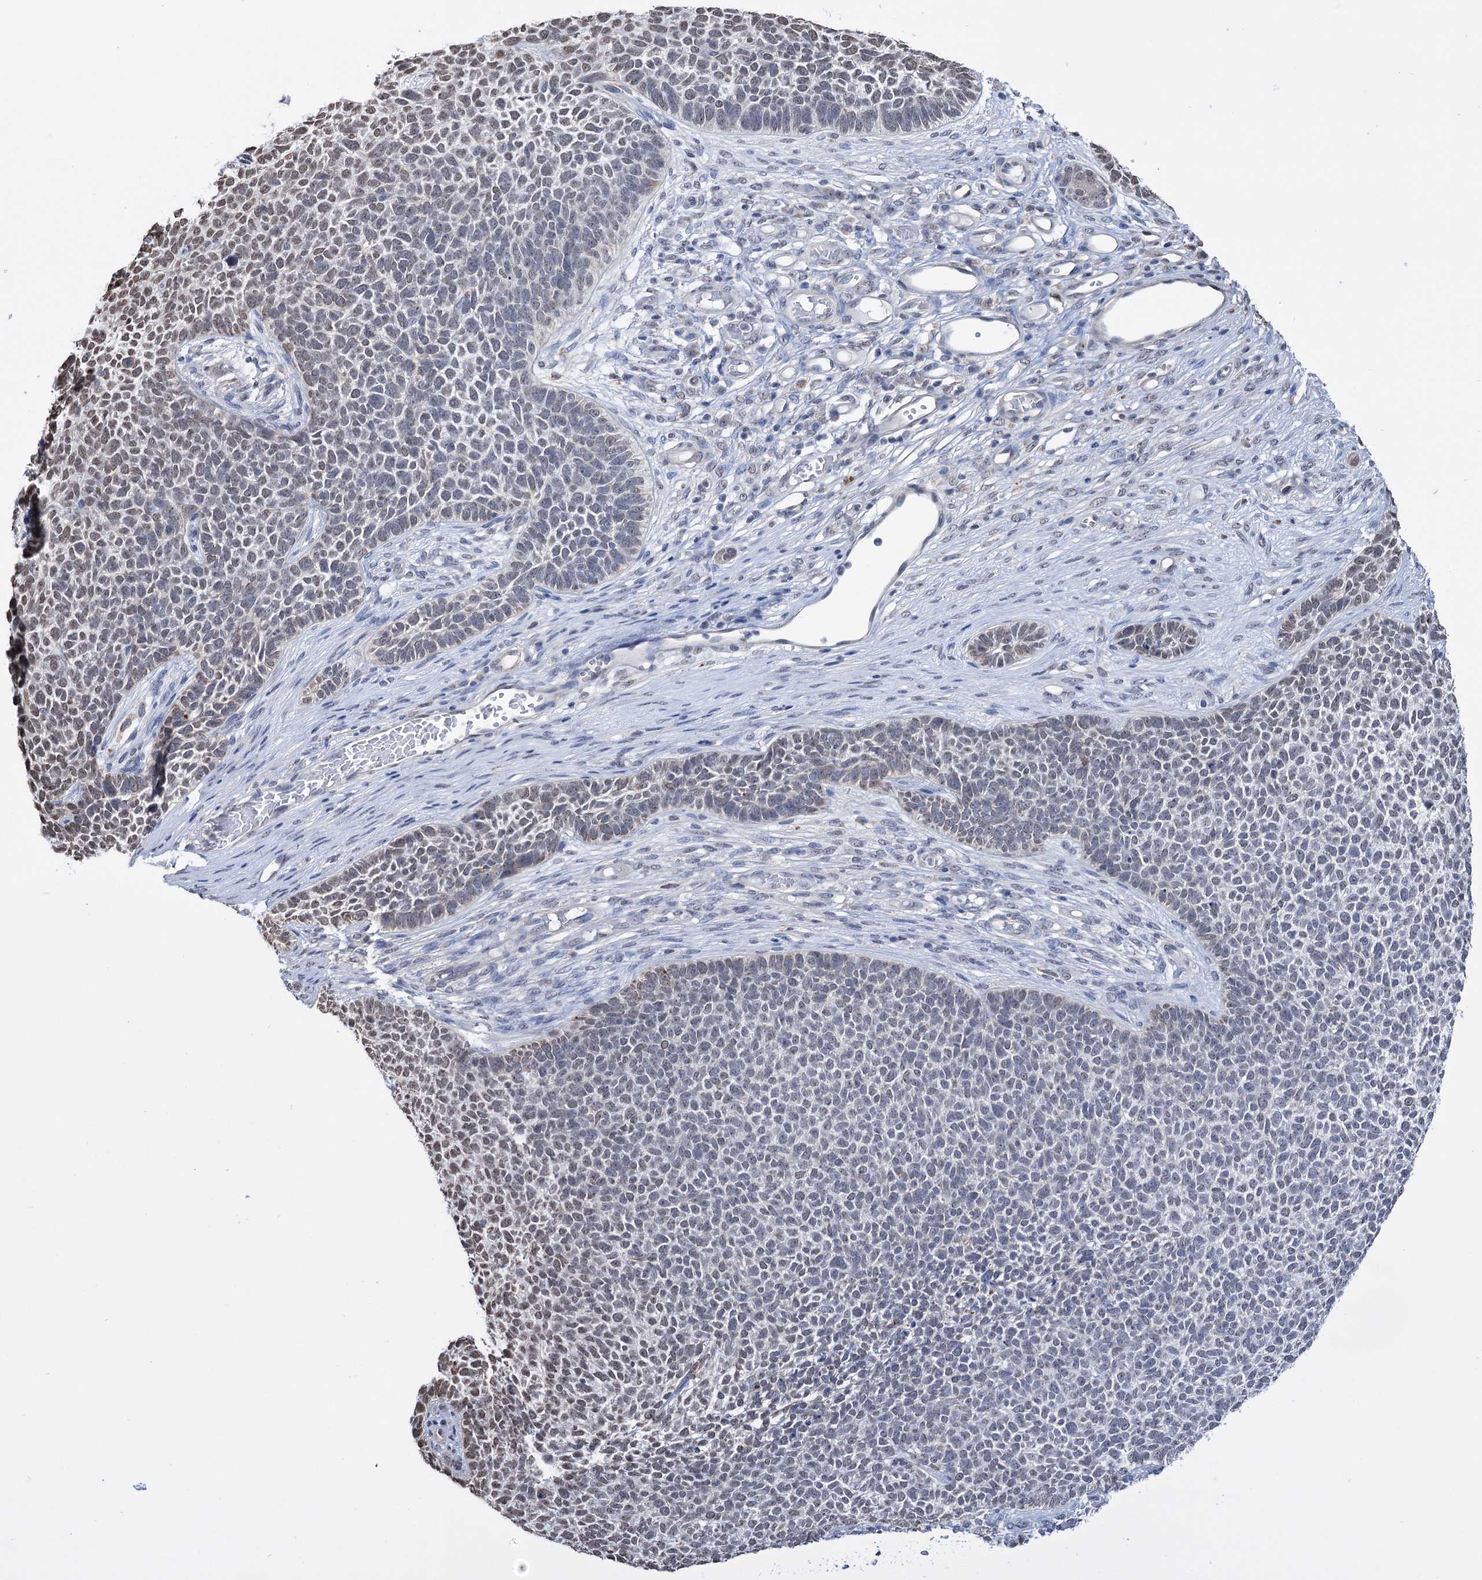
{"staining": {"intensity": "weak", "quantity": "<25%", "location": "nuclear"}, "tissue": "skin cancer", "cell_type": "Tumor cells", "image_type": "cancer", "snomed": [{"axis": "morphology", "description": "Basal cell carcinoma"}, {"axis": "topography", "description": "Skin"}], "caption": "This is an immunohistochemistry (IHC) histopathology image of skin basal cell carcinoma. There is no positivity in tumor cells.", "gene": "ABHD10", "patient": {"sex": "female", "age": 84}}